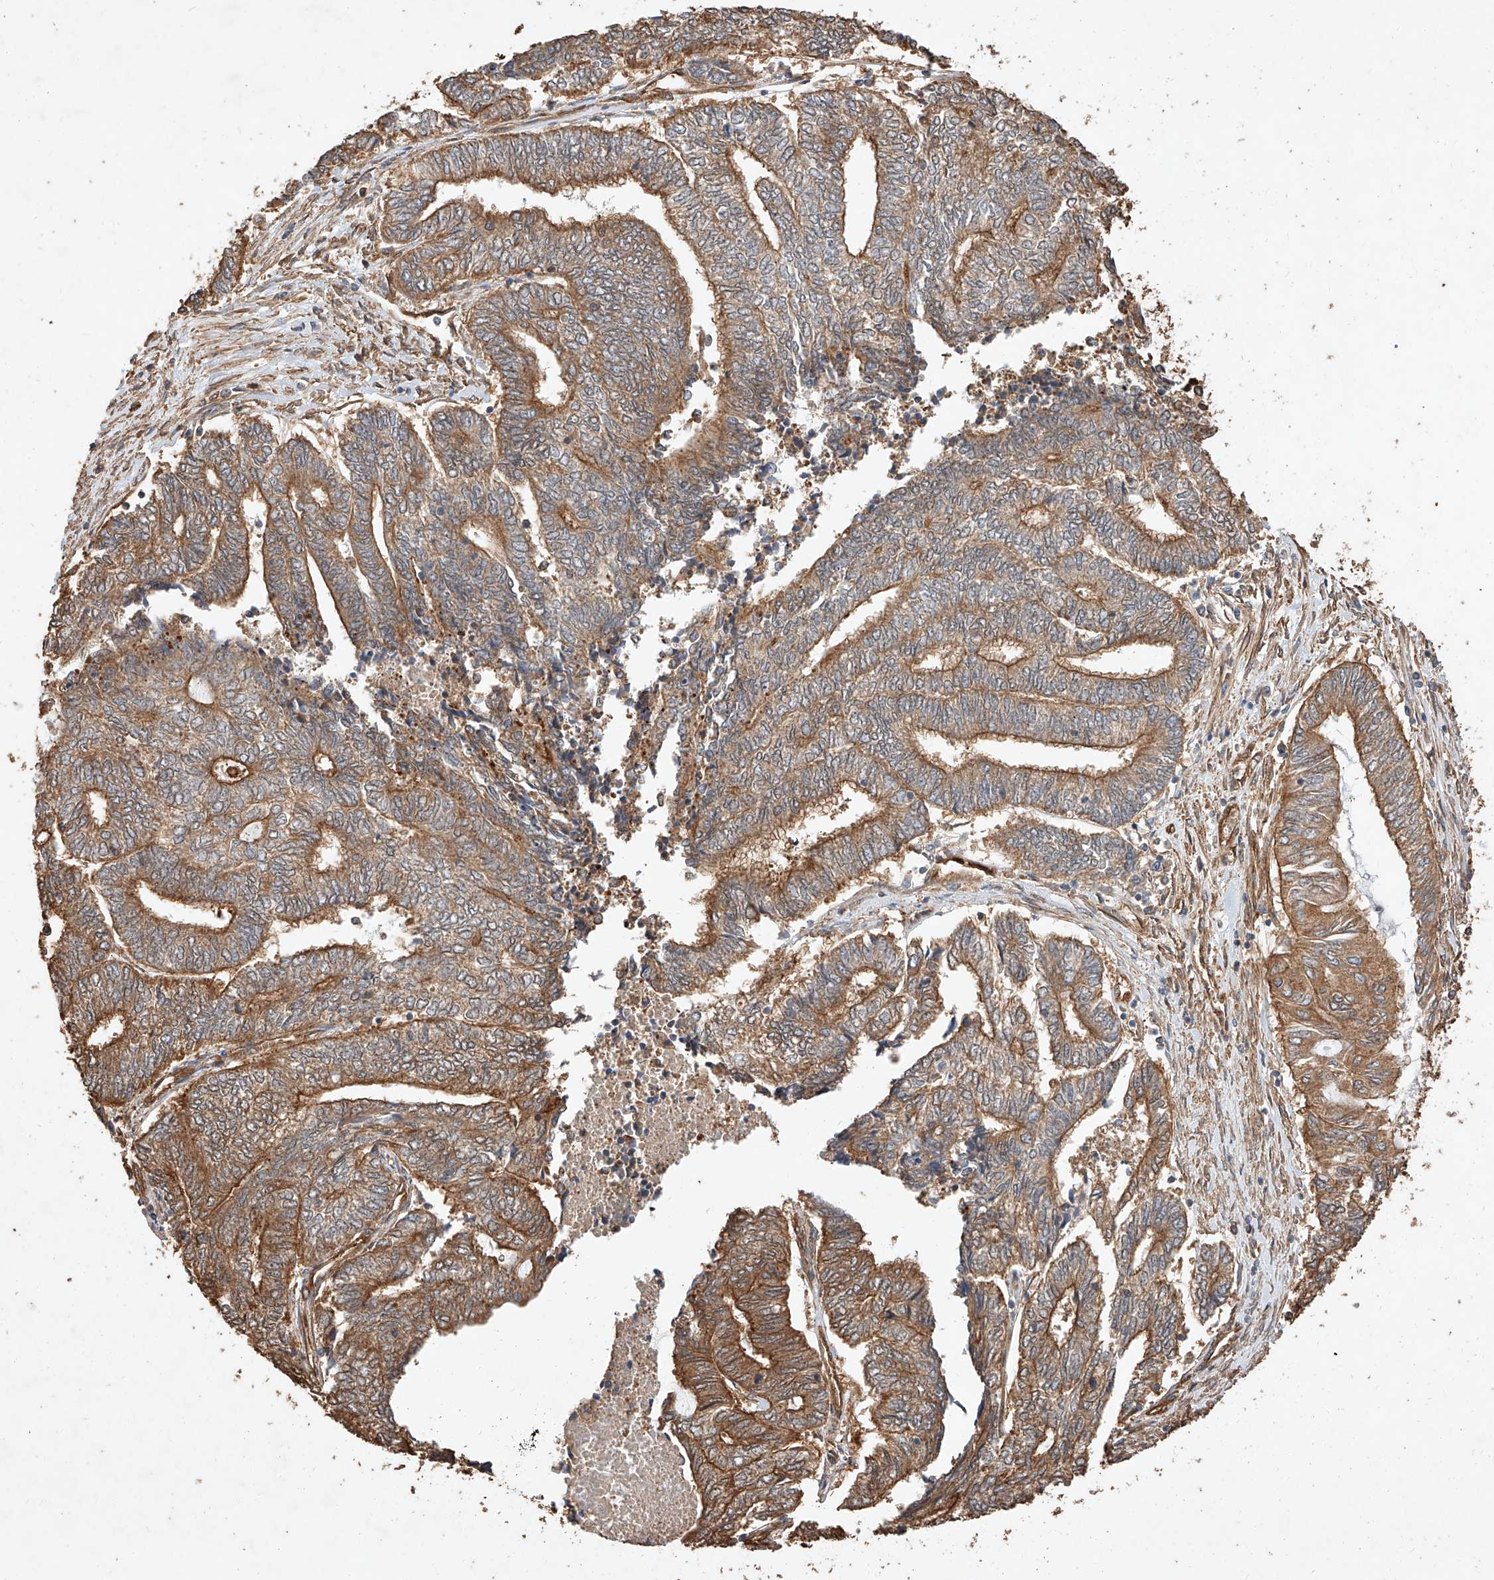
{"staining": {"intensity": "moderate", "quantity": ">75%", "location": "cytoplasmic/membranous"}, "tissue": "endometrial cancer", "cell_type": "Tumor cells", "image_type": "cancer", "snomed": [{"axis": "morphology", "description": "Adenocarcinoma, NOS"}, {"axis": "topography", "description": "Uterus"}, {"axis": "topography", "description": "Endometrium"}], "caption": "A high-resolution photomicrograph shows immunohistochemistry (IHC) staining of endometrial adenocarcinoma, which shows moderate cytoplasmic/membranous positivity in about >75% of tumor cells.", "gene": "GHDC", "patient": {"sex": "female", "age": 70}}